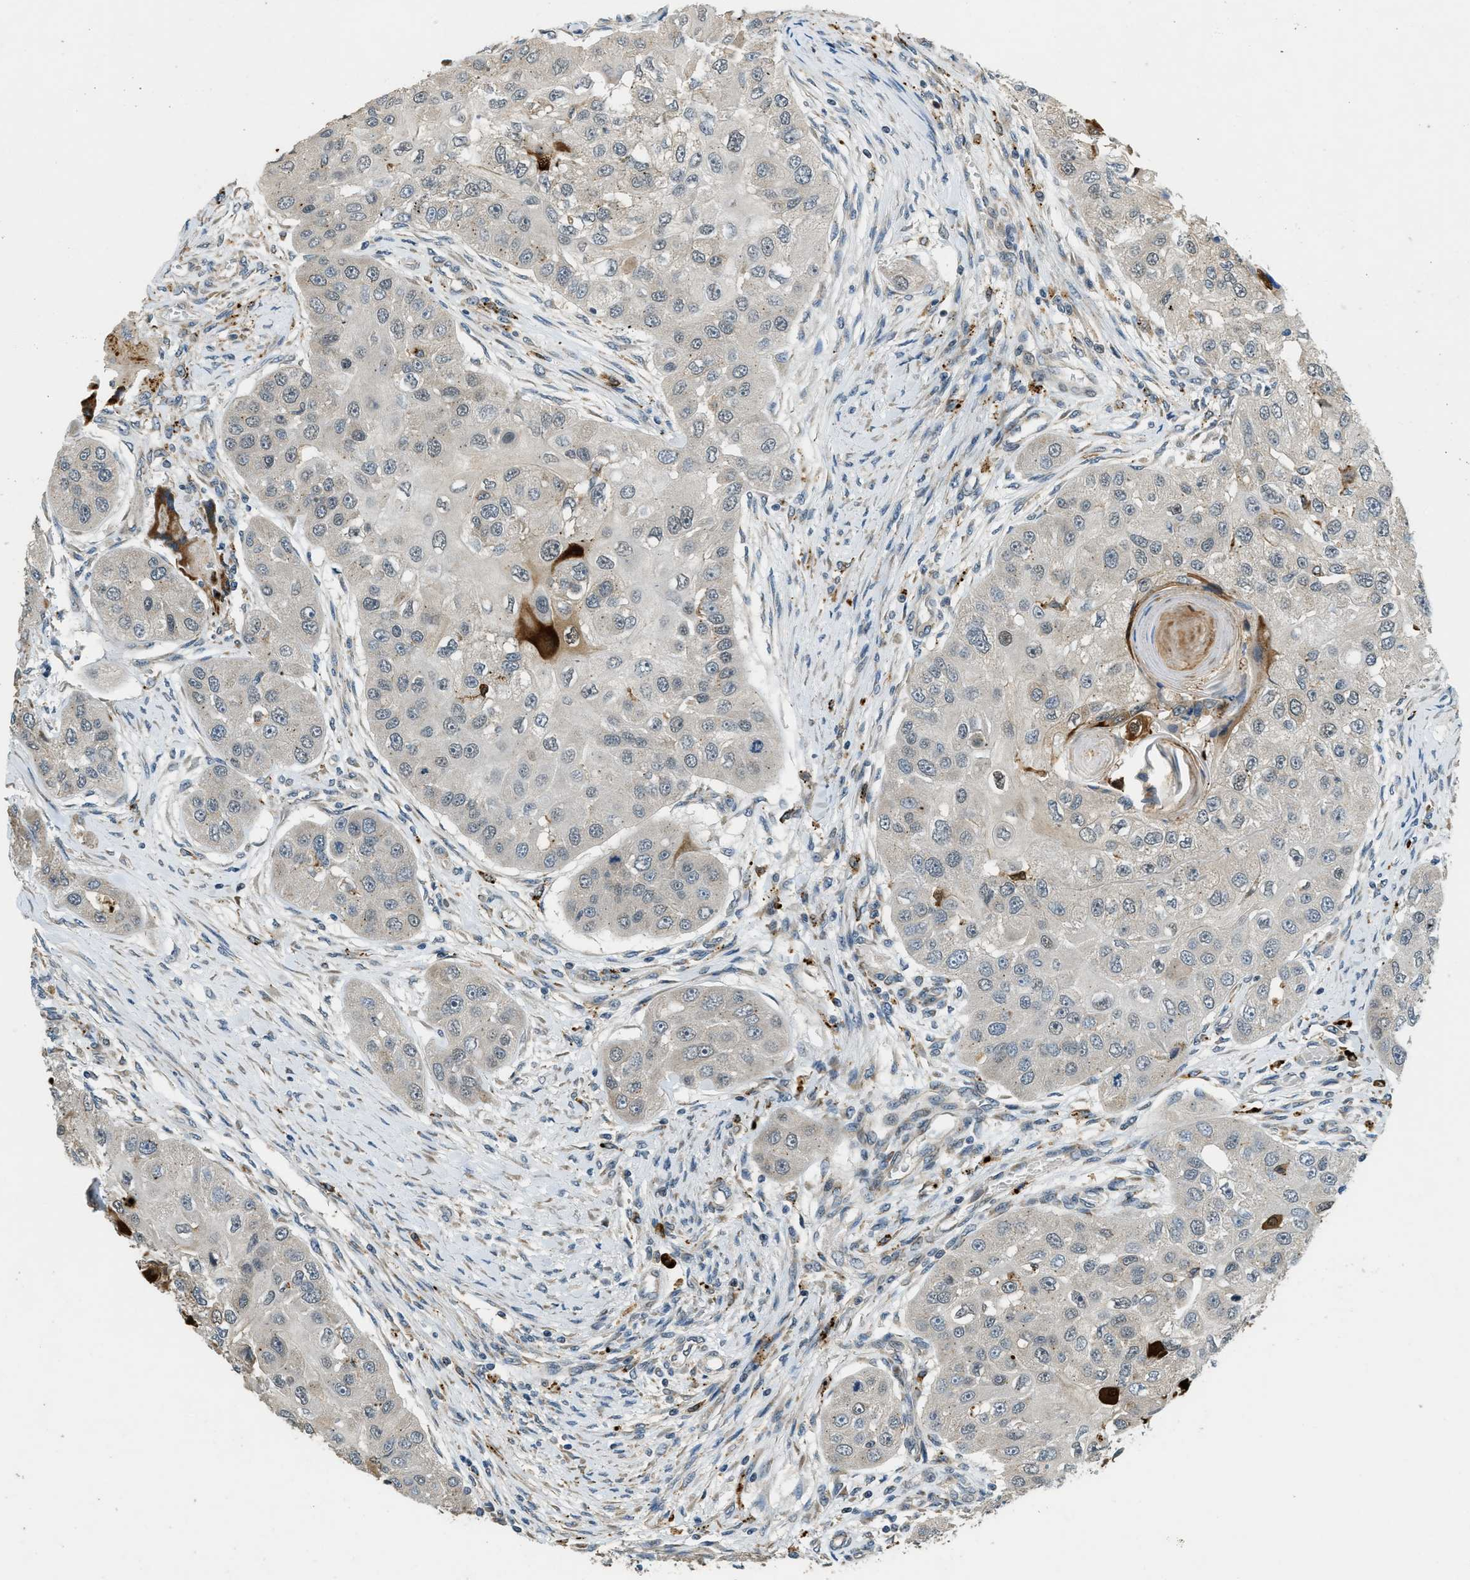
{"staining": {"intensity": "weak", "quantity": "<25%", "location": "cytoplasmic/membranous"}, "tissue": "head and neck cancer", "cell_type": "Tumor cells", "image_type": "cancer", "snomed": [{"axis": "morphology", "description": "Normal tissue, NOS"}, {"axis": "morphology", "description": "Squamous cell carcinoma, NOS"}, {"axis": "topography", "description": "Skeletal muscle"}, {"axis": "topography", "description": "Head-Neck"}], "caption": "Histopathology image shows no significant protein positivity in tumor cells of head and neck cancer (squamous cell carcinoma). Brightfield microscopy of immunohistochemistry (IHC) stained with DAB (3,3'-diaminobenzidine) (brown) and hematoxylin (blue), captured at high magnification.", "gene": "HERC2", "patient": {"sex": "male", "age": 51}}